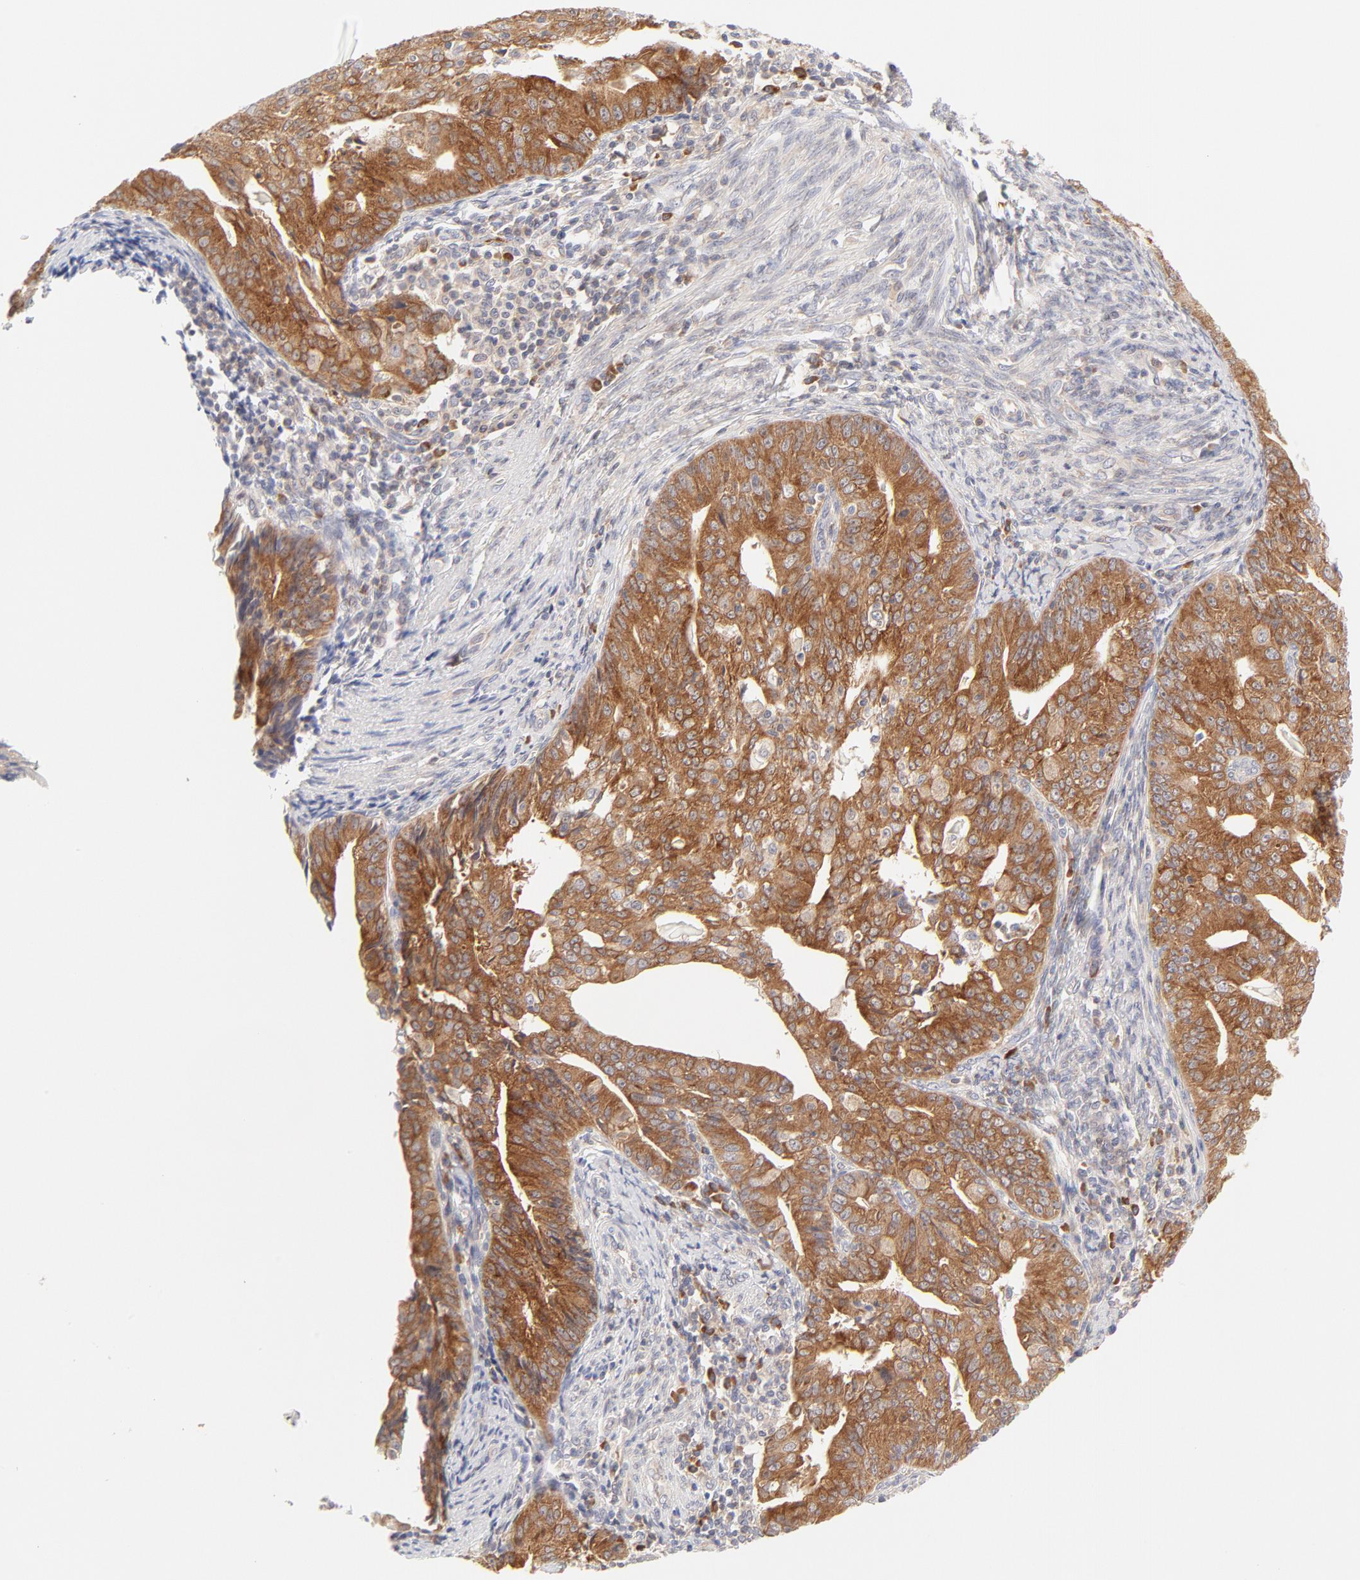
{"staining": {"intensity": "moderate", "quantity": ">75%", "location": "cytoplasmic/membranous"}, "tissue": "endometrial cancer", "cell_type": "Tumor cells", "image_type": "cancer", "snomed": [{"axis": "morphology", "description": "Adenocarcinoma, NOS"}, {"axis": "topography", "description": "Endometrium"}], "caption": "Immunohistochemistry staining of endometrial adenocarcinoma, which shows medium levels of moderate cytoplasmic/membranous staining in approximately >75% of tumor cells indicating moderate cytoplasmic/membranous protein positivity. The staining was performed using DAB (brown) for protein detection and nuclei were counterstained in hematoxylin (blue).", "gene": "RPS6KA1", "patient": {"sex": "female", "age": 56}}